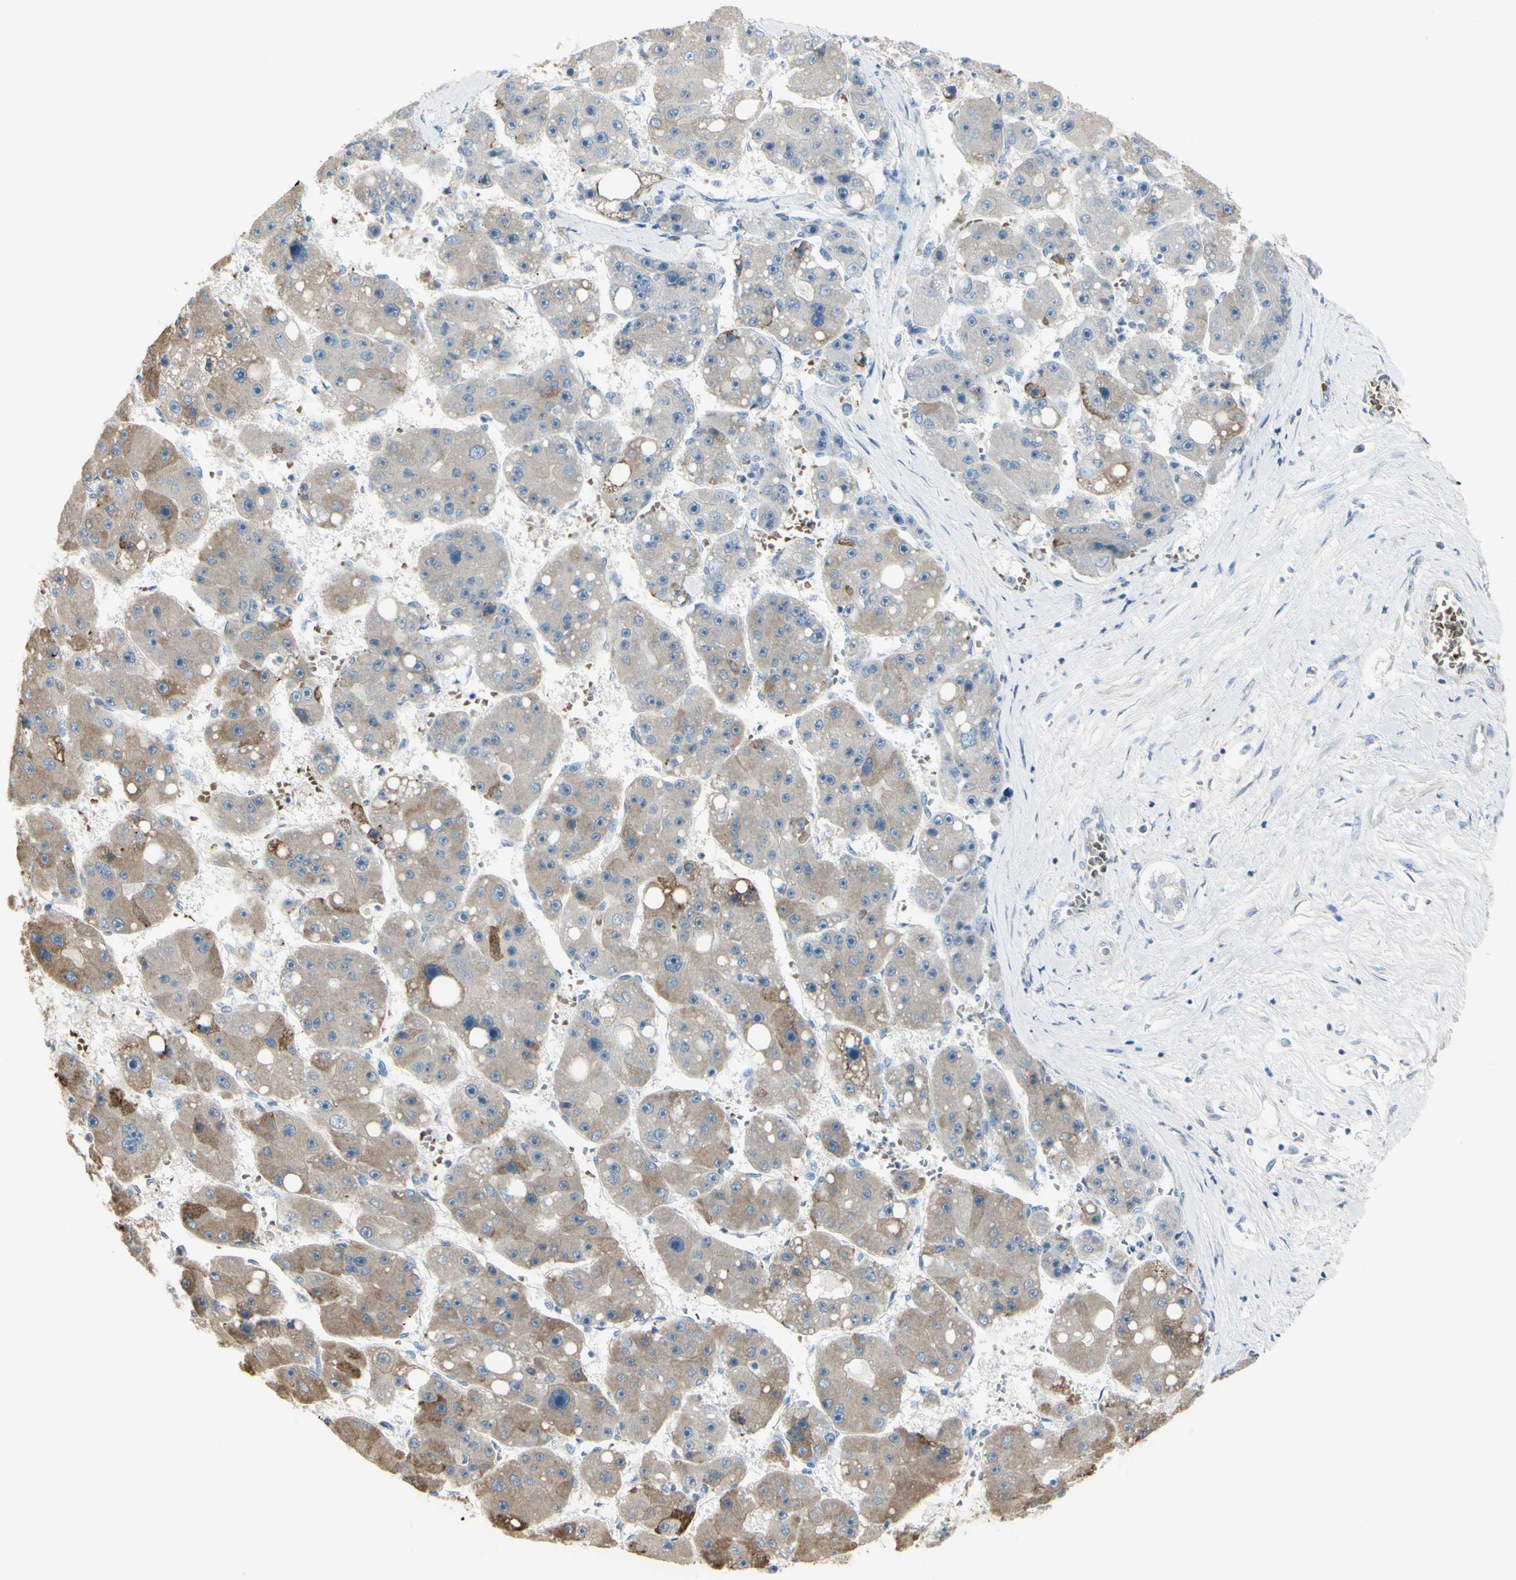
{"staining": {"intensity": "weak", "quantity": "25%-75%", "location": "cytoplasmic/membranous"}, "tissue": "liver cancer", "cell_type": "Tumor cells", "image_type": "cancer", "snomed": [{"axis": "morphology", "description": "Carcinoma, Hepatocellular, NOS"}, {"axis": "topography", "description": "Liver"}], "caption": "The histopathology image shows immunohistochemical staining of liver cancer (hepatocellular carcinoma). There is weak cytoplasmic/membranous expression is present in approximately 25%-75% of tumor cells. The staining was performed using DAB (3,3'-diaminobenzidine), with brown indicating positive protein expression. Nuclei are stained blue with hematoxylin.", "gene": "NCBP2L", "patient": {"sex": "female", "age": 61}}